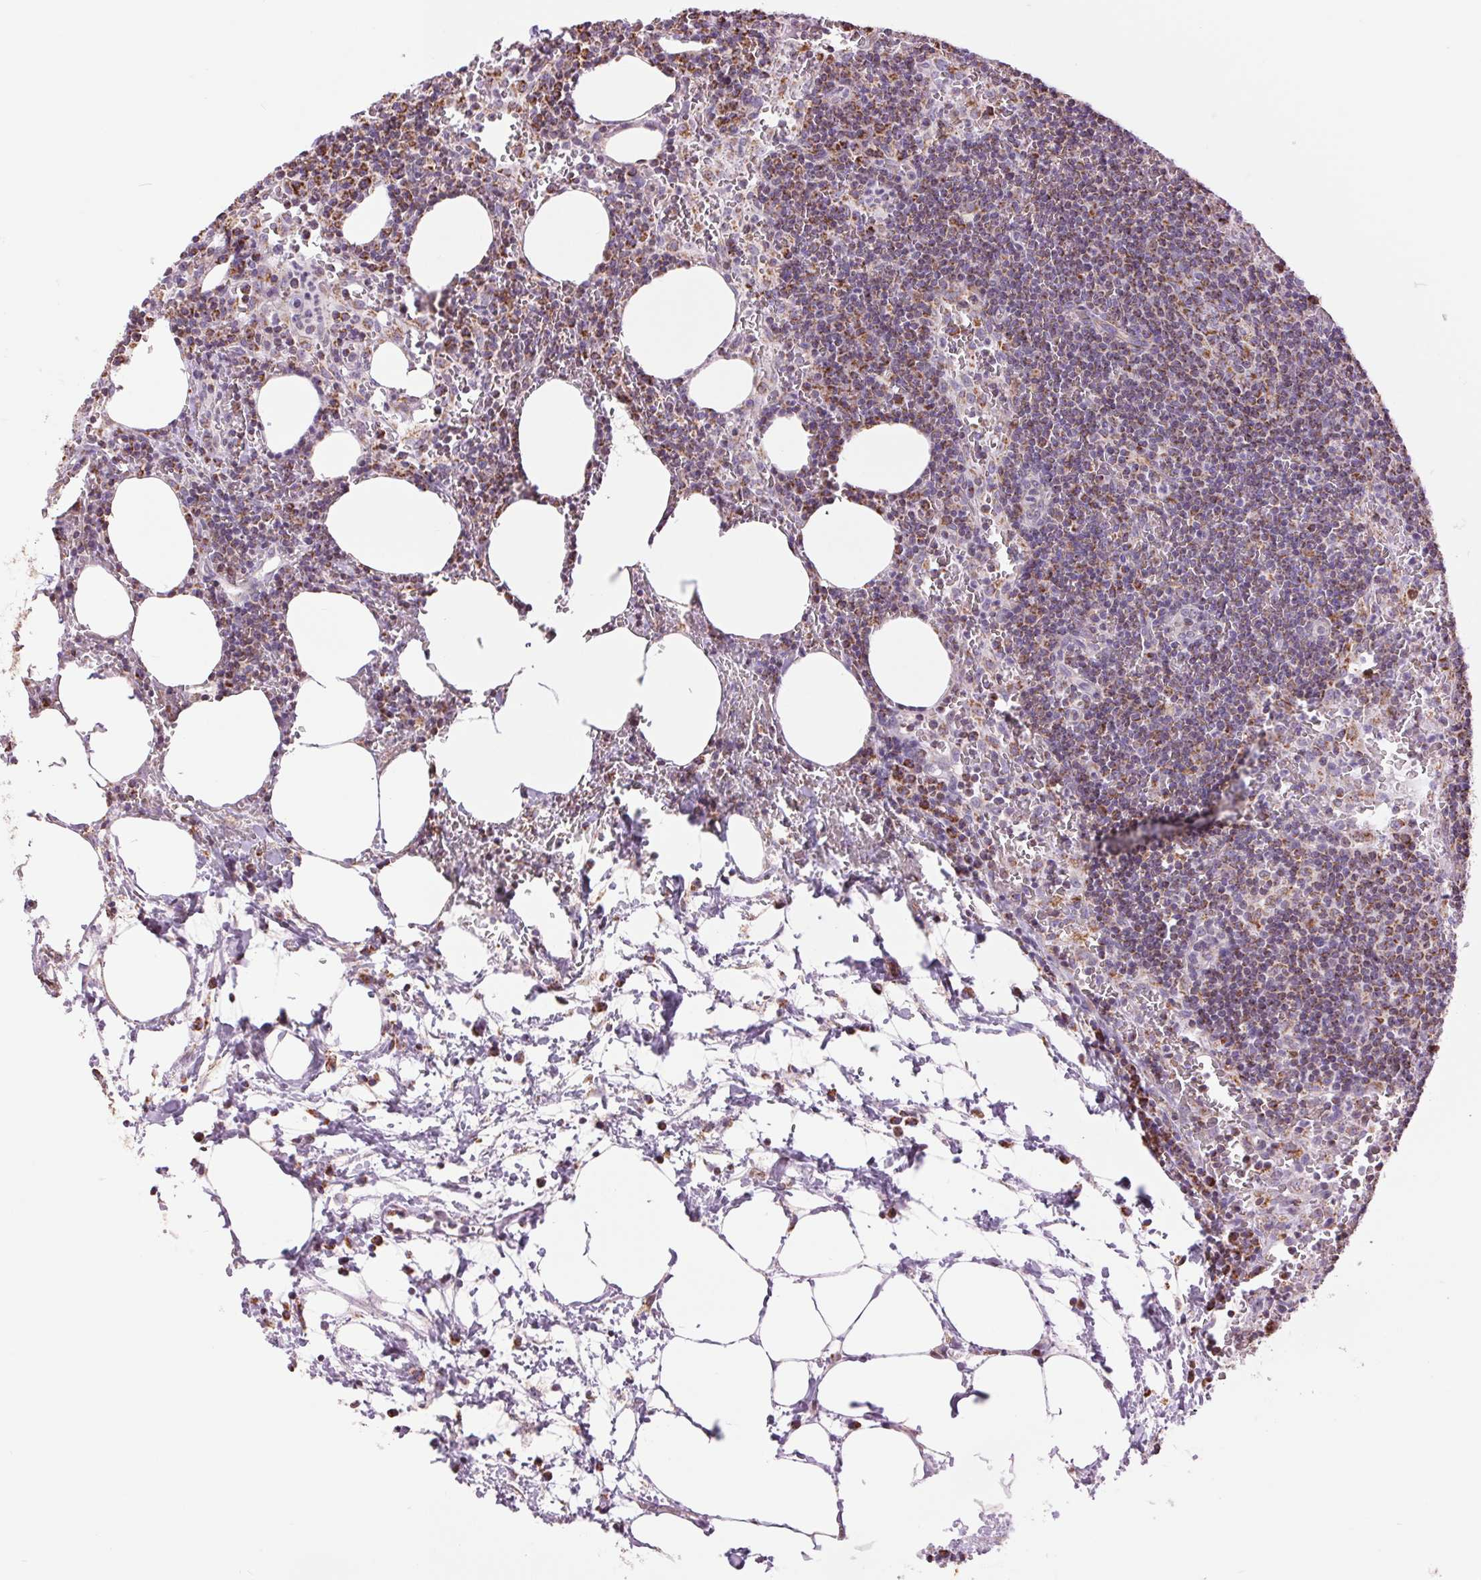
{"staining": {"intensity": "moderate", "quantity": "<25%", "location": "cytoplasmic/membranous"}, "tissue": "lymph node", "cell_type": "Germinal center cells", "image_type": "normal", "snomed": [{"axis": "morphology", "description": "Normal tissue, NOS"}, {"axis": "topography", "description": "Lymph node"}], "caption": "A high-resolution image shows immunohistochemistry (IHC) staining of normal lymph node, which displays moderate cytoplasmic/membranous staining in about <25% of germinal center cells. Immunohistochemistry stains the protein of interest in brown and the nuclei are stained blue.", "gene": "ATP5PB", "patient": {"sex": "male", "age": 67}}